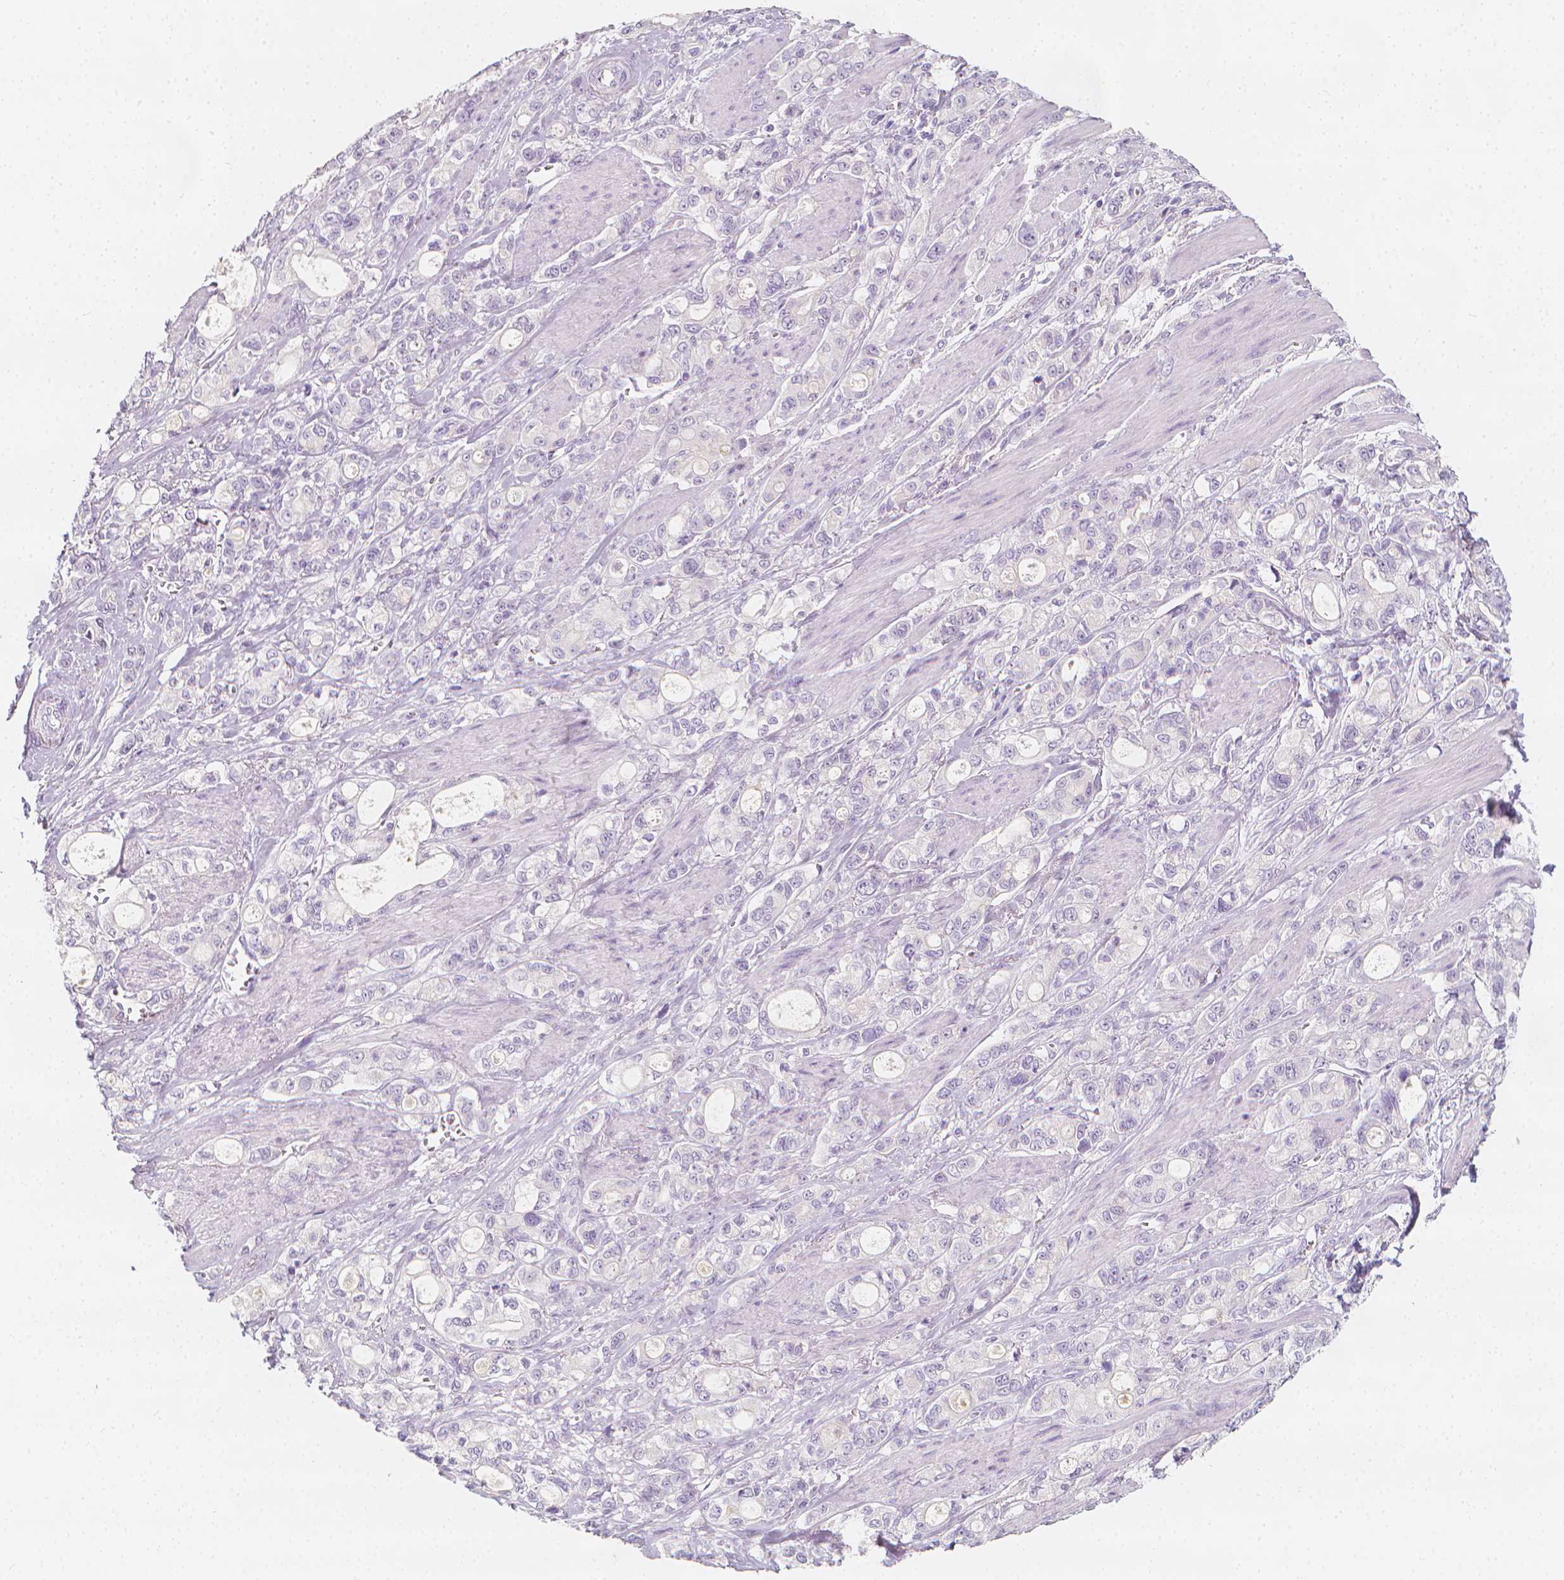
{"staining": {"intensity": "negative", "quantity": "none", "location": "none"}, "tissue": "stomach cancer", "cell_type": "Tumor cells", "image_type": "cancer", "snomed": [{"axis": "morphology", "description": "Adenocarcinoma, NOS"}, {"axis": "topography", "description": "Stomach"}], "caption": "A histopathology image of stomach cancer stained for a protein displays no brown staining in tumor cells.", "gene": "RBFOX1", "patient": {"sex": "male", "age": 63}}